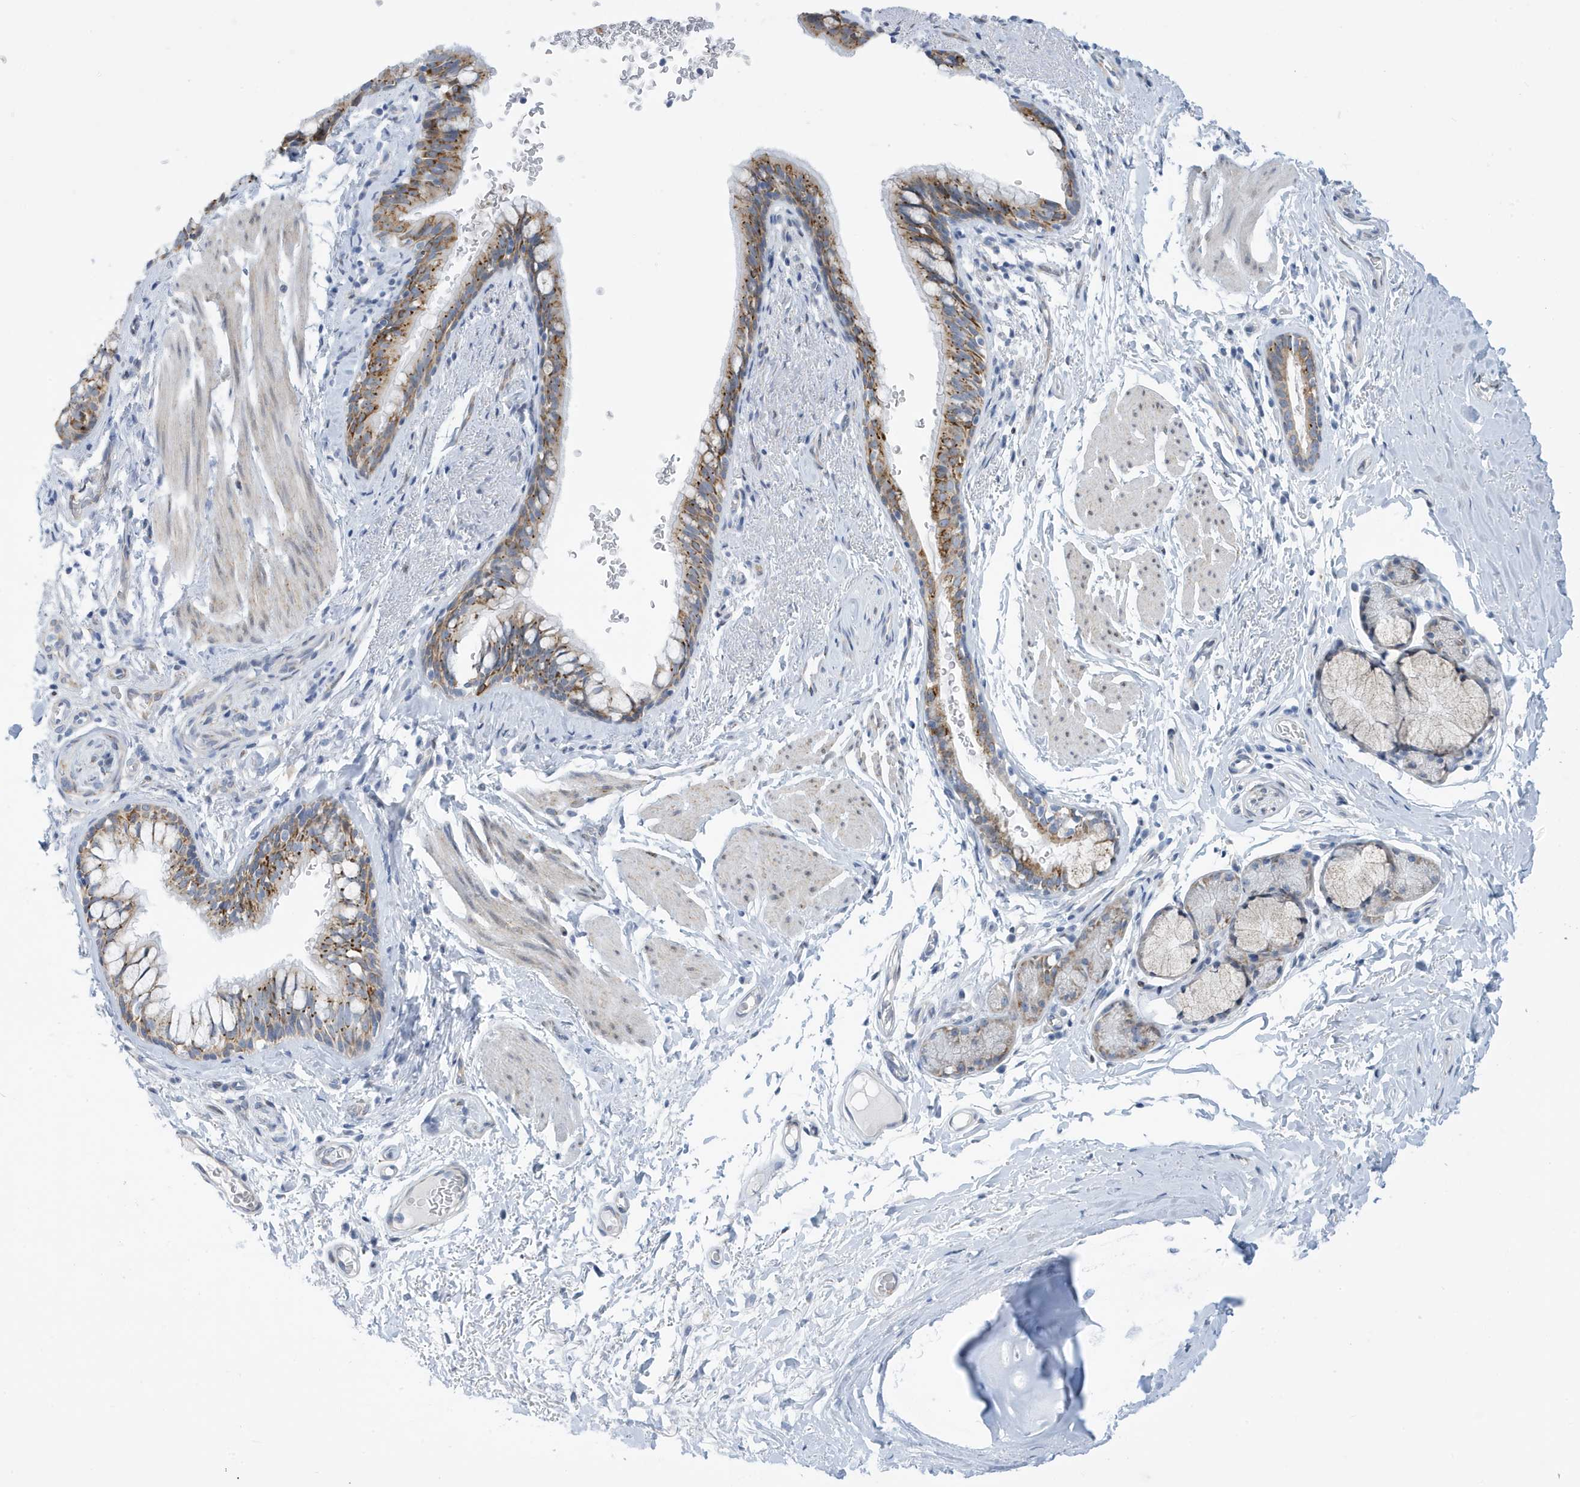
{"staining": {"intensity": "moderate", "quantity": ">75%", "location": "cytoplasmic/membranous"}, "tissue": "bronchus", "cell_type": "Respiratory epithelial cells", "image_type": "normal", "snomed": [{"axis": "morphology", "description": "Normal tissue, NOS"}, {"axis": "topography", "description": "Cartilage tissue"}, {"axis": "topography", "description": "Bronchus"}], "caption": "Moderate cytoplasmic/membranous protein expression is seen in approximately >75% of respiratory epithelial cells in bronchus. The protein is shown in brown color, while the nuclei are stained blue.", "gene": "SEMA3F", "patient": {"sex": "female", "age": 36}}